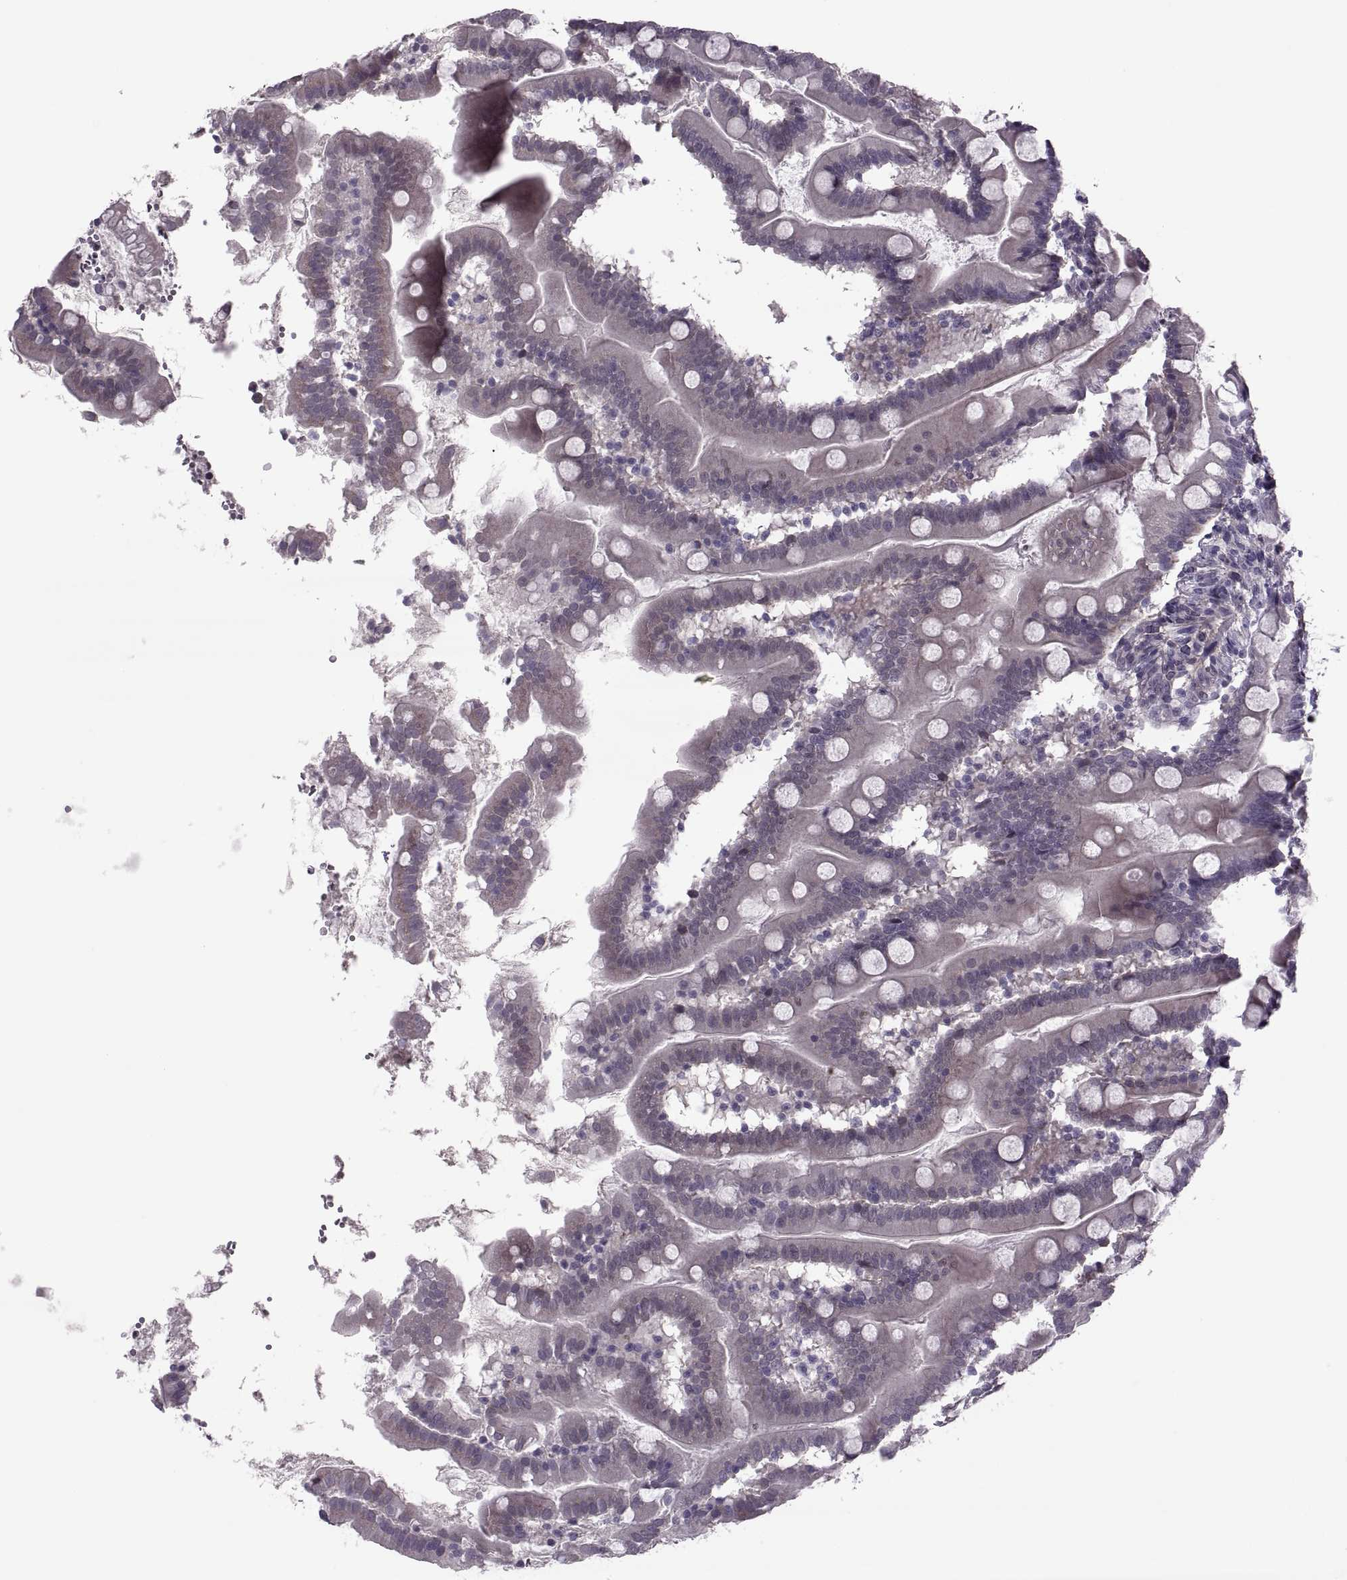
{"staining": {"intensity": "negative", "quantity": "none", "location": "none"}, "tissue": "small intestine", "cell_type": "Glandular cells", "image_type": "normal", "snomed": [{"axis": "morphology", "description": "Normal tissue, NOS"}, {"axis": "topography", "description": "Small intestine"}], "caption": "Glandular cells show no significant staining in benign small intestine.", "gene": "ODF3", "patient": {"sex": "female", "age": 44}}